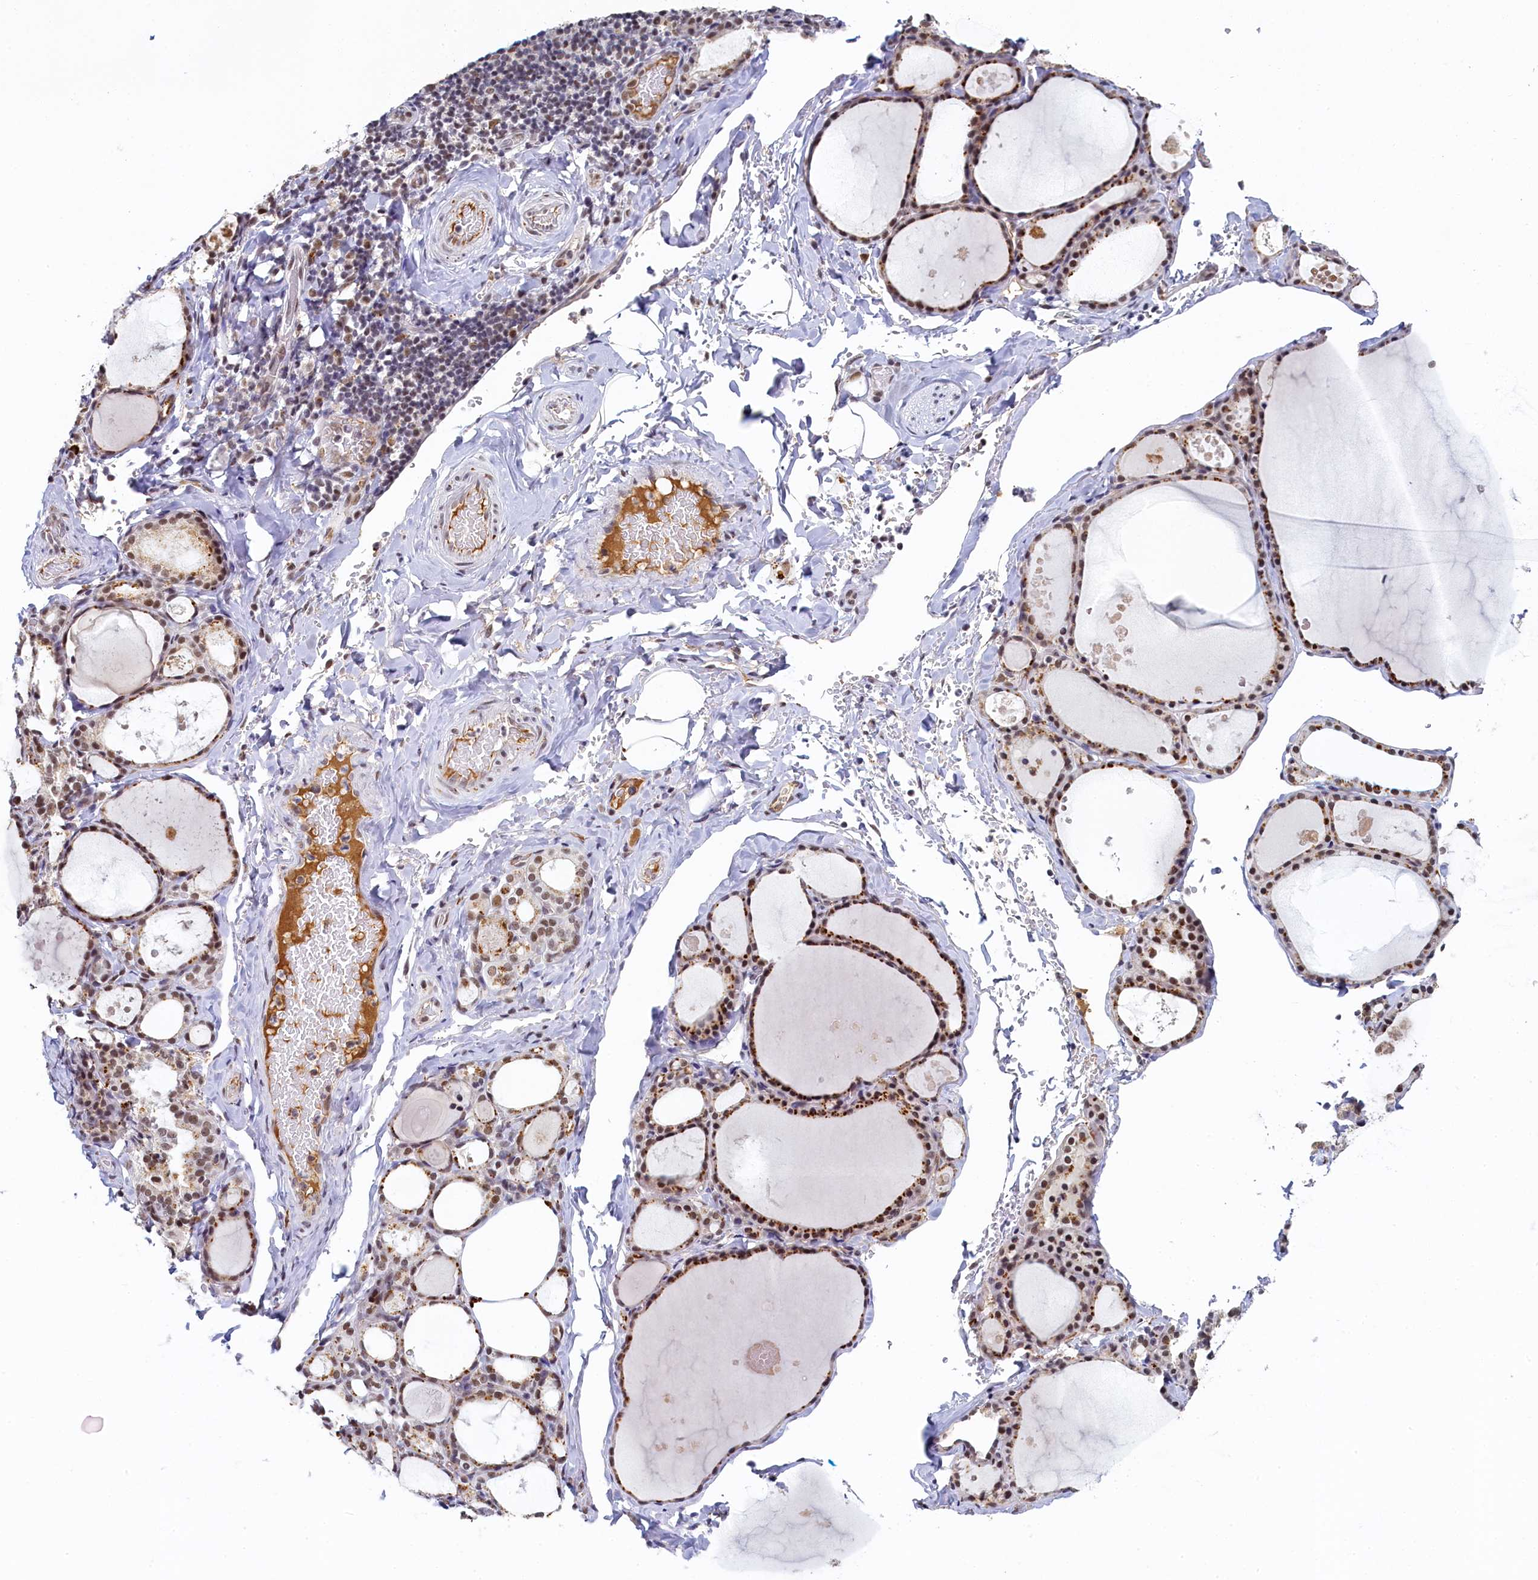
{"staining": {"intensity": "moderate", "quantity": ">75%", "location": "nuclear"}, "tissue": "thyroid gland", "cell_type": "Glandular cells", "image_type": "normal", "snomed": [{"axis": "morphology", "description": "Normal tissue, NOS"}, {"axis": "topography", "description": "Thyroid gland"}], "caption": "Thyroid gland was stained to show a protein in brown. There is medium levels of moderate nuclear positivity in approximately >75% of glandular cells. The staining was performed using DAB to visualize the protein expression in brown, while the nuclei were stained in blue with hematoxylin (Magnification: 20x).", "gene": "INTS14", "patient": {"sex": "male", "age": 56}}